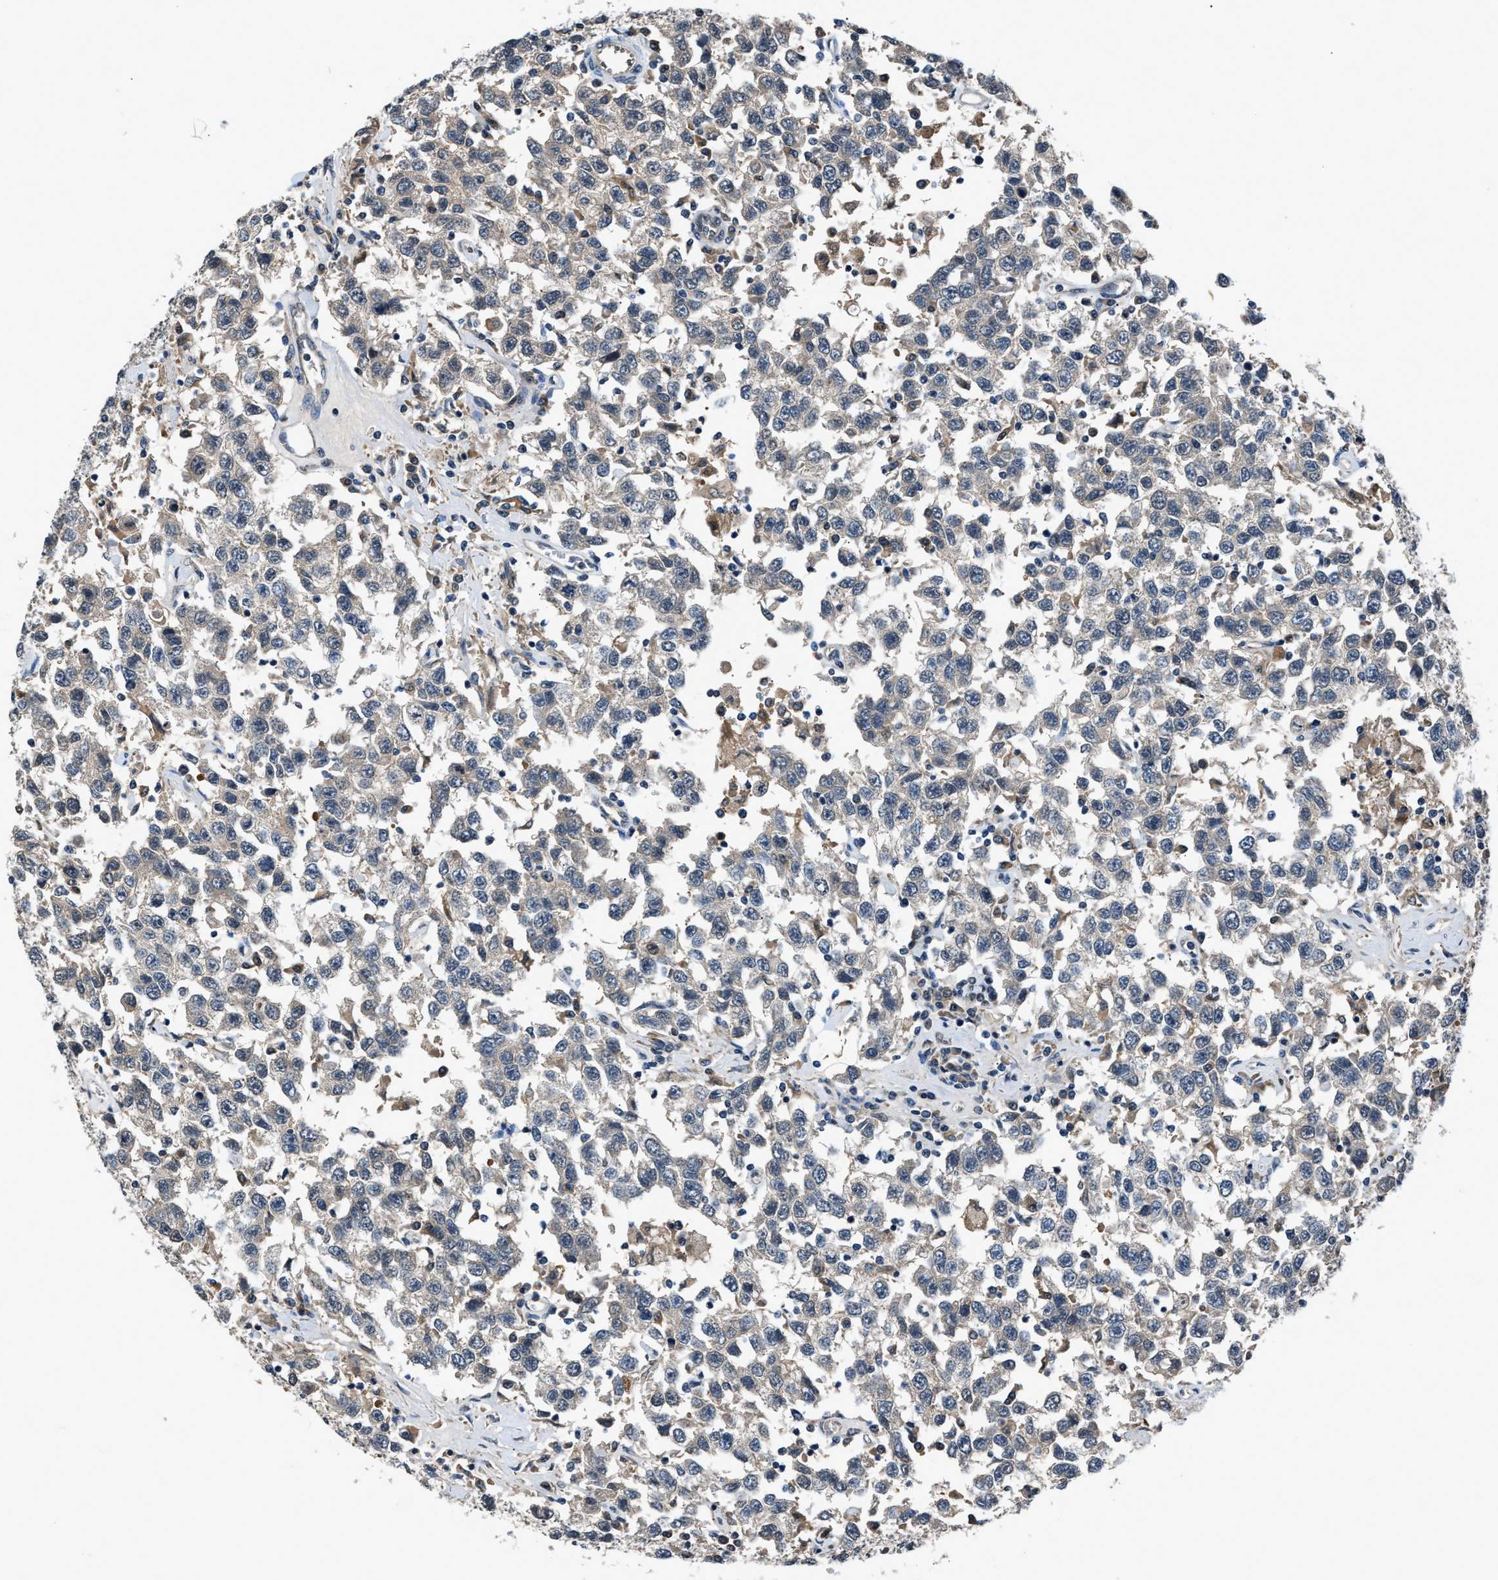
{"staining": {"intensity": "negative", "quantity": "none", "location": "none"}, "tissue": "testis cancer", "cell_type": "Tumor cells", "image_type": "cancer", "snomed": [{"axis": "morphology", "description": "Seminoma, NOS"}, {"axis": "topography", "description": "Testis"}], "caption": "IHC photomicrograph of human testis cancer (seminoma) stained for a protein (brown), which shows no positivity in tumor cells.", "gene": "TP53I3", "patient": {"sex": "male", "age": 41}}